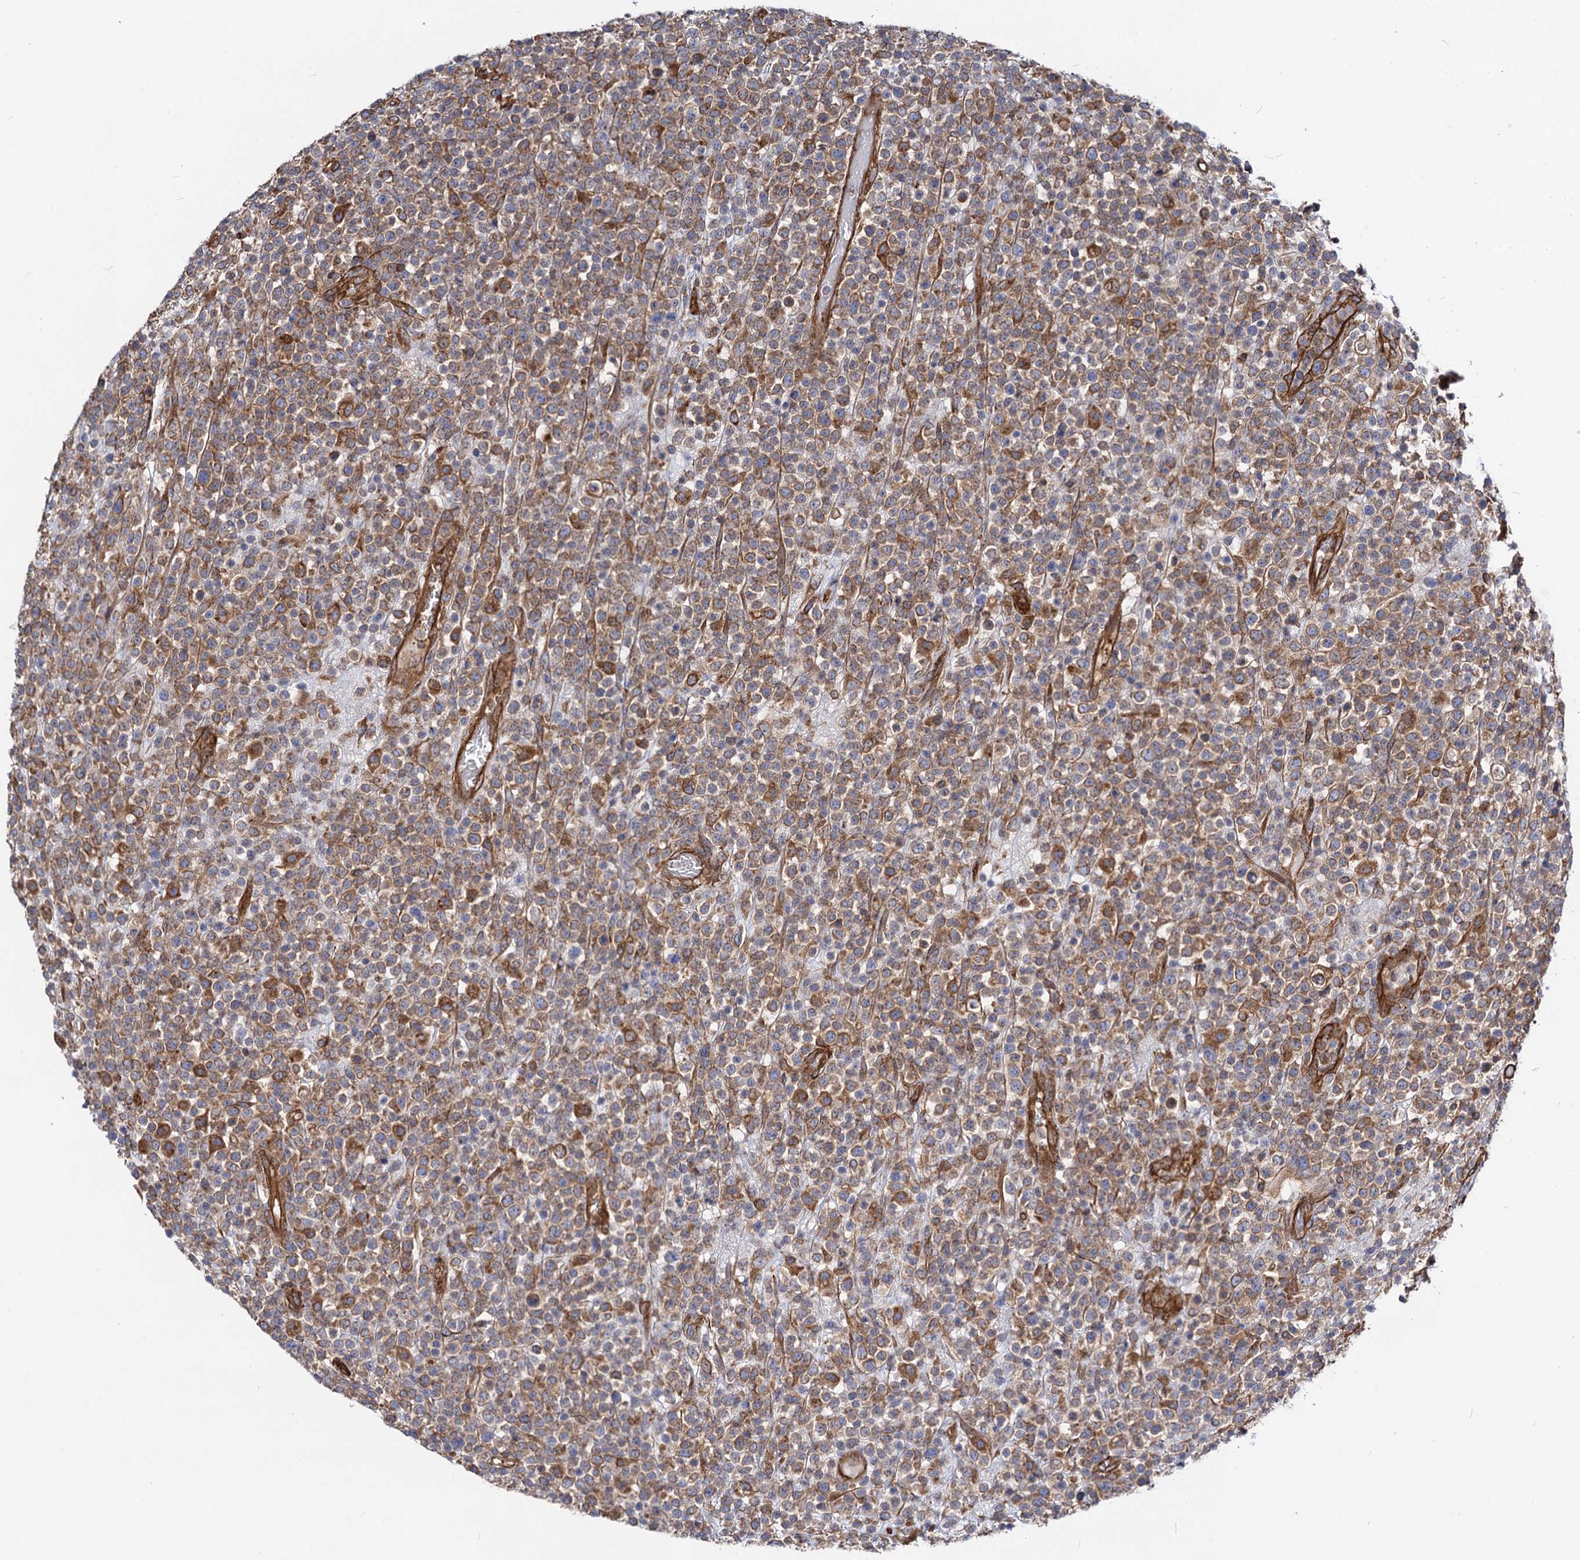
{"staining": {"intensity": "moderate", "quantity": ">75%", "location": "cytoplasmic/membranous"}, "tissue": "lymphoma", "cell_type": "Tumor cells", "image_type": "cancer", "snomed": [{"axis": "morphology", "description": "Malignant lymphoma, non-Hodgkin's type, High grade"}, {"axis": "topography", "description": "Colon"}], "caption": "Moderate cytoplasmic/membranous staining for a protein is seen in about >75% of tumor cells of malignant lymphoma, non-Hodgkin's type (high-grade) using IHC.", "gene": "CIP2A", "patient": {"sex": "female", "age": 53}}